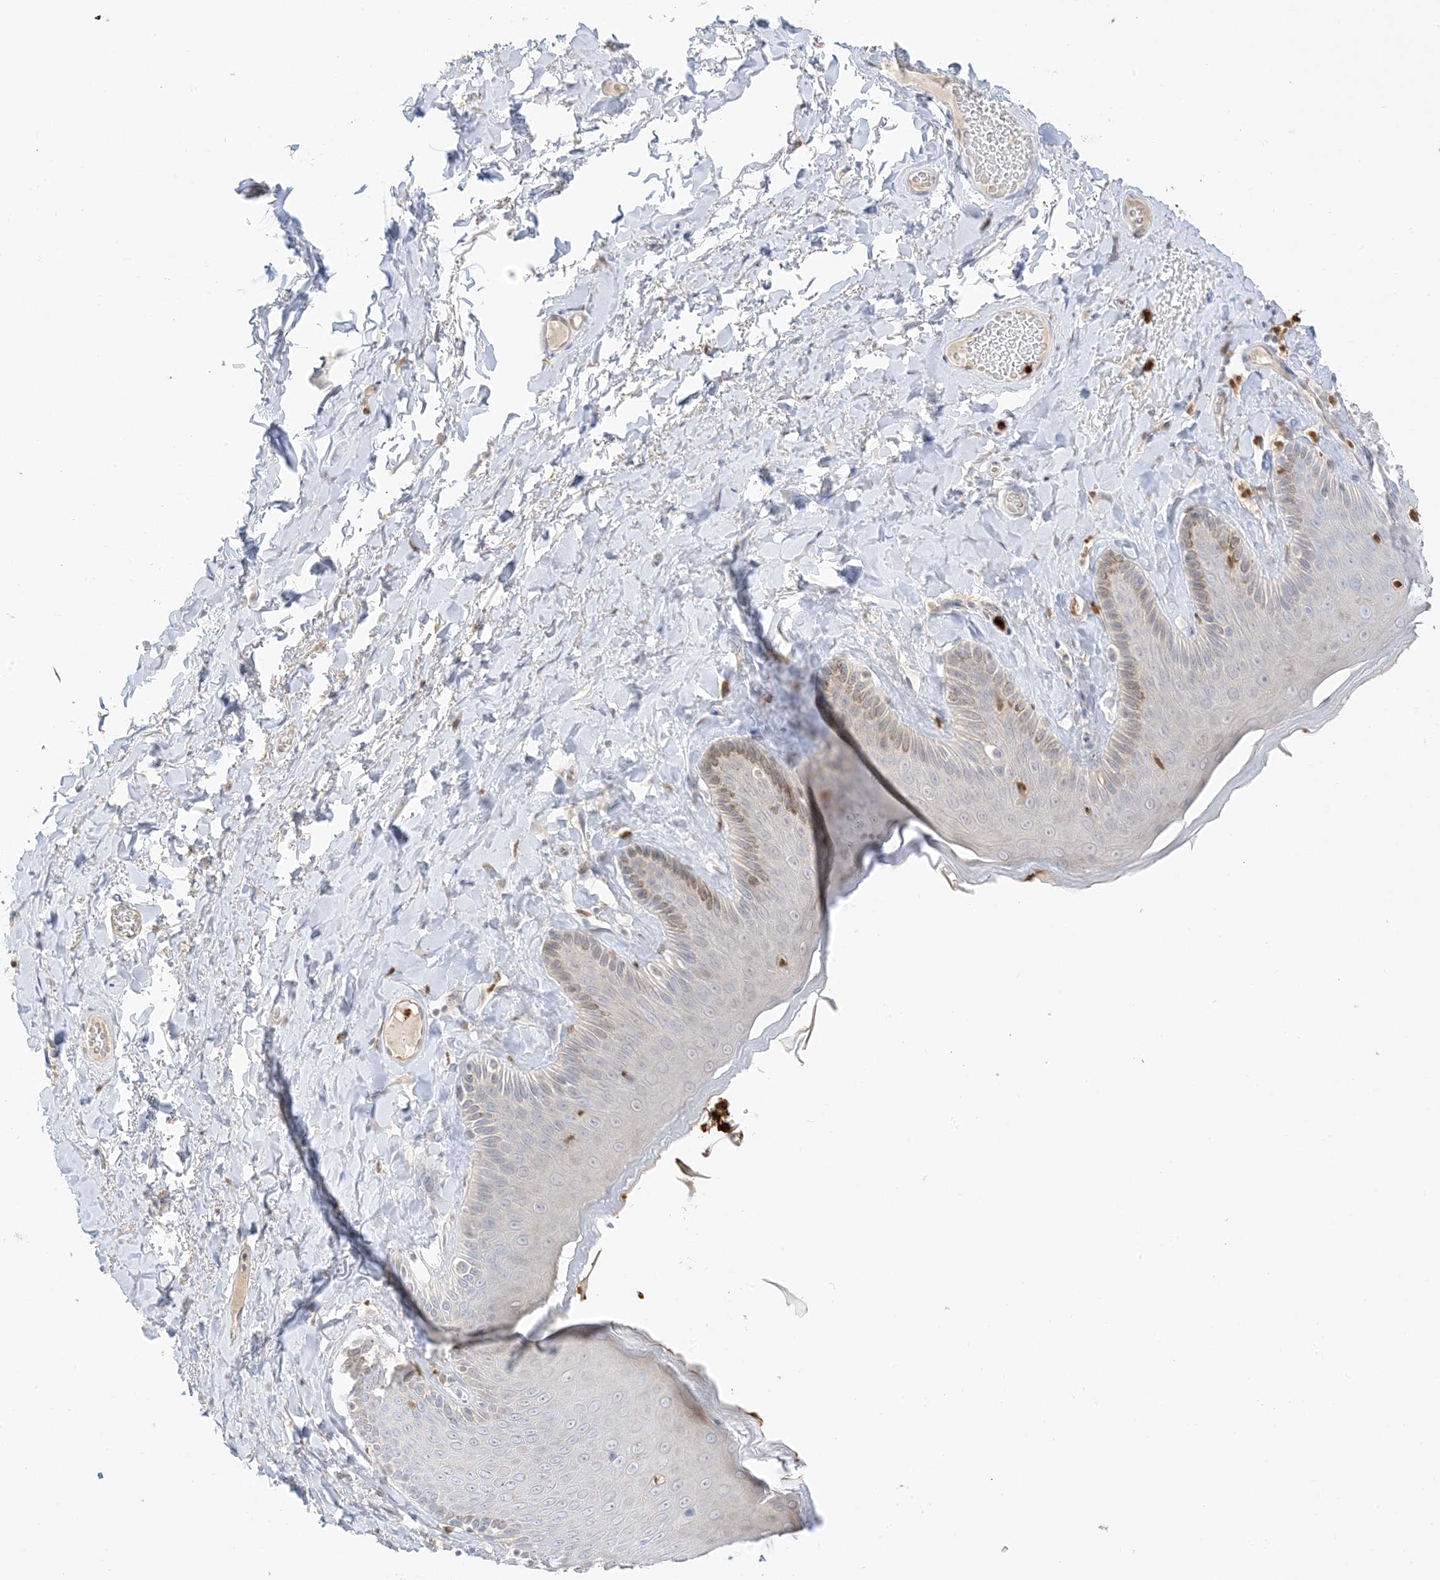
{"staining": {"intensity": "weak", "quantity": "25%-75%", "location": "cytoplasmic/membranous,nuclear"}, "tissue": "skin", "cell_type": "Epidermal cells", "image_type": "normal", "snomed": [{"axis": "morphology", "description": "Normal tissue, NOS"}, {"axis": "topography", "description": "Anal"}], "caption": "Human skin stained with a protein marker demonstrates weak staining in epidermal cells.", "gene": "GCA", "patient": {"sex": "male", "age": 69}}